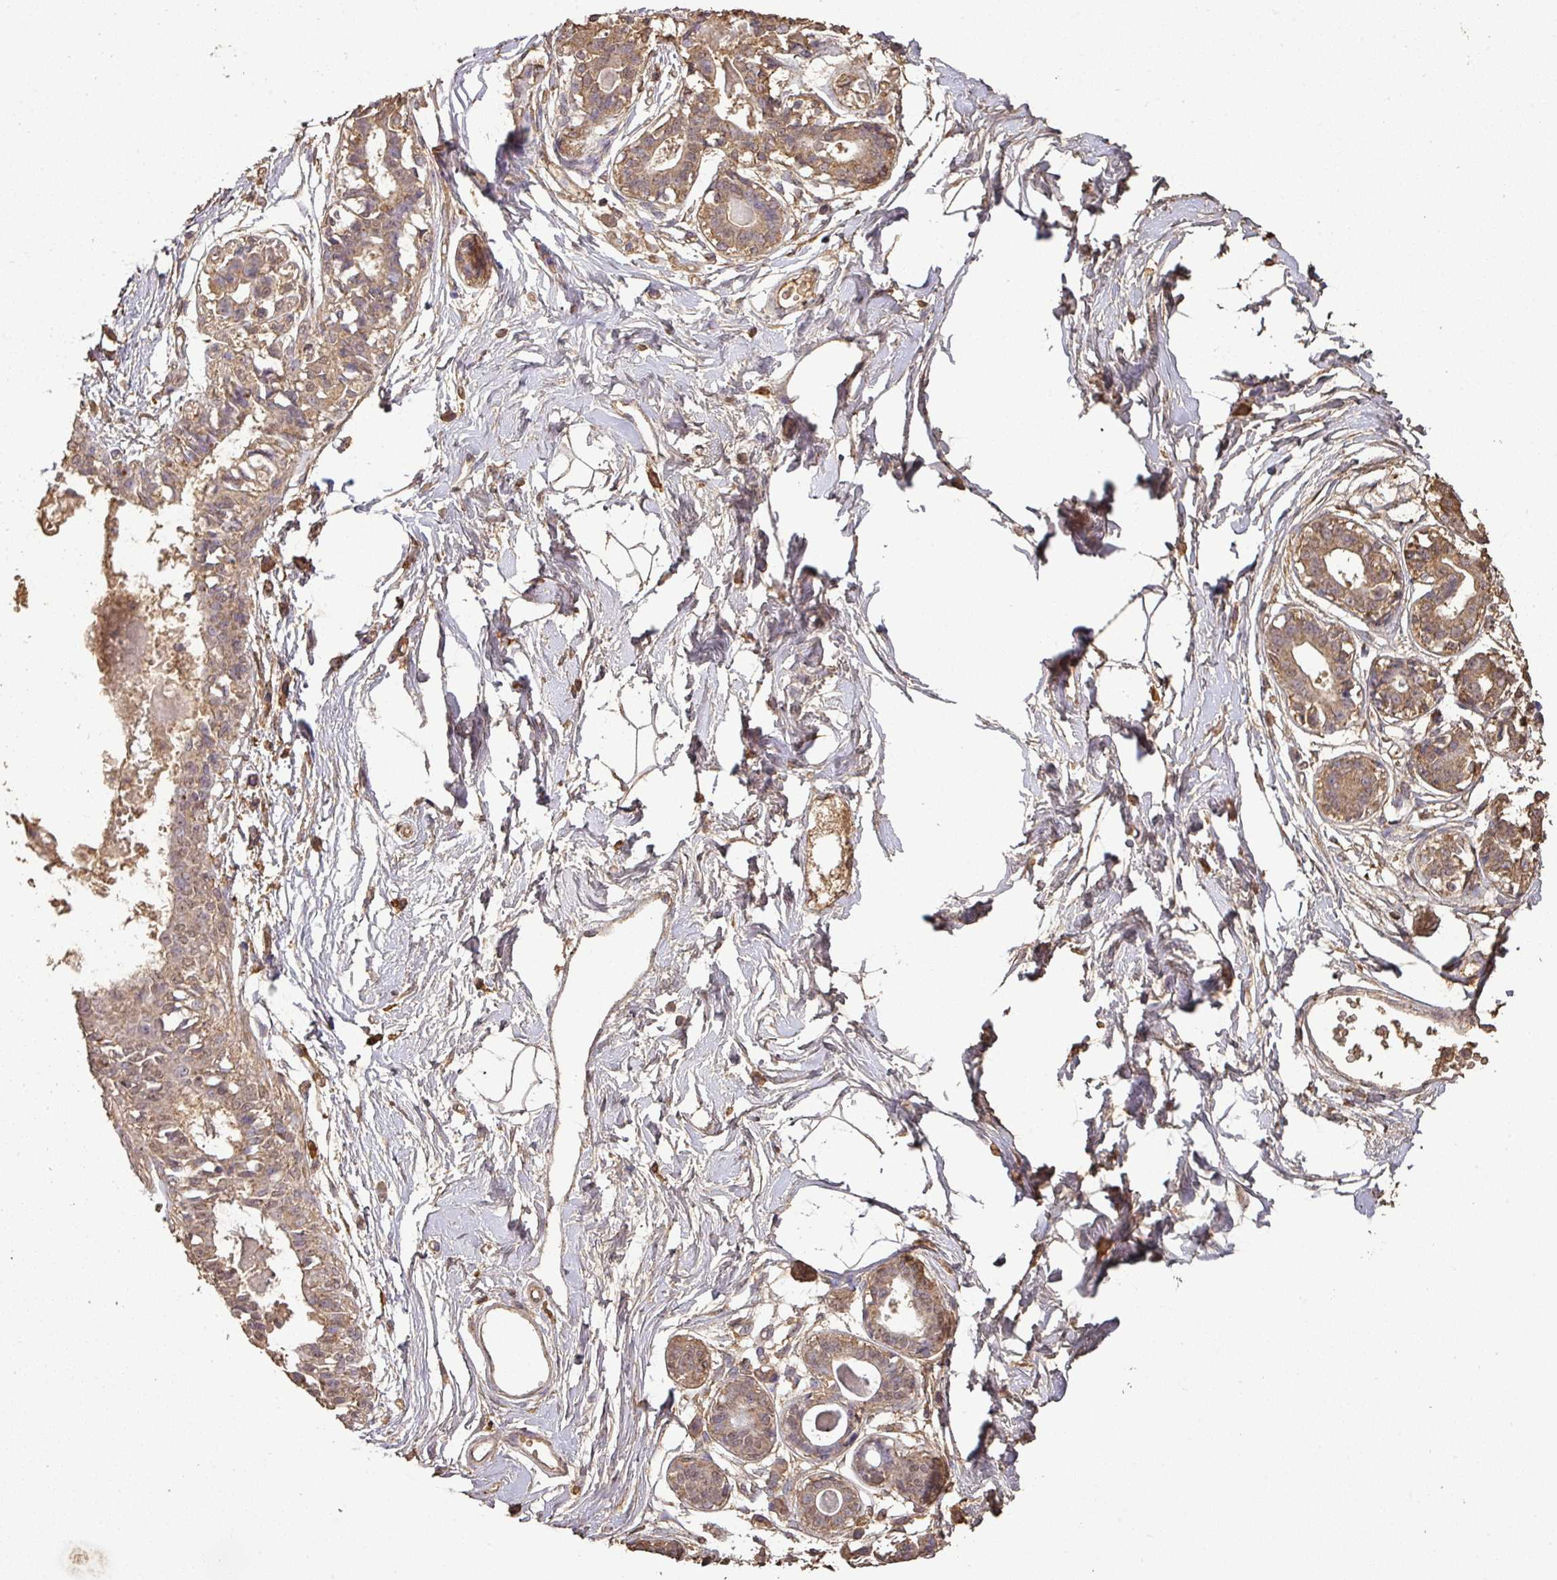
{"staining": {"intensity": "negative", "quantity": "none", "location": "none"}, "tissue": "breast", "cell_type": "Adipocytes", "image_type": "normal", "snomed": [{"axis": "morphology", "description": "Normal tissue, NOS"}, {"axis": "topography", "description": "Breast"}], "caption": "DAB immunohistochemical staining of benign breast shows no significant staining in adipocytes. (DAB (3,3'-diaminobenzidine) immunohistochemistry (IHC), high magnification).", "gene": "ATAT1", "patient": {"sex": "female", "age": 45}}